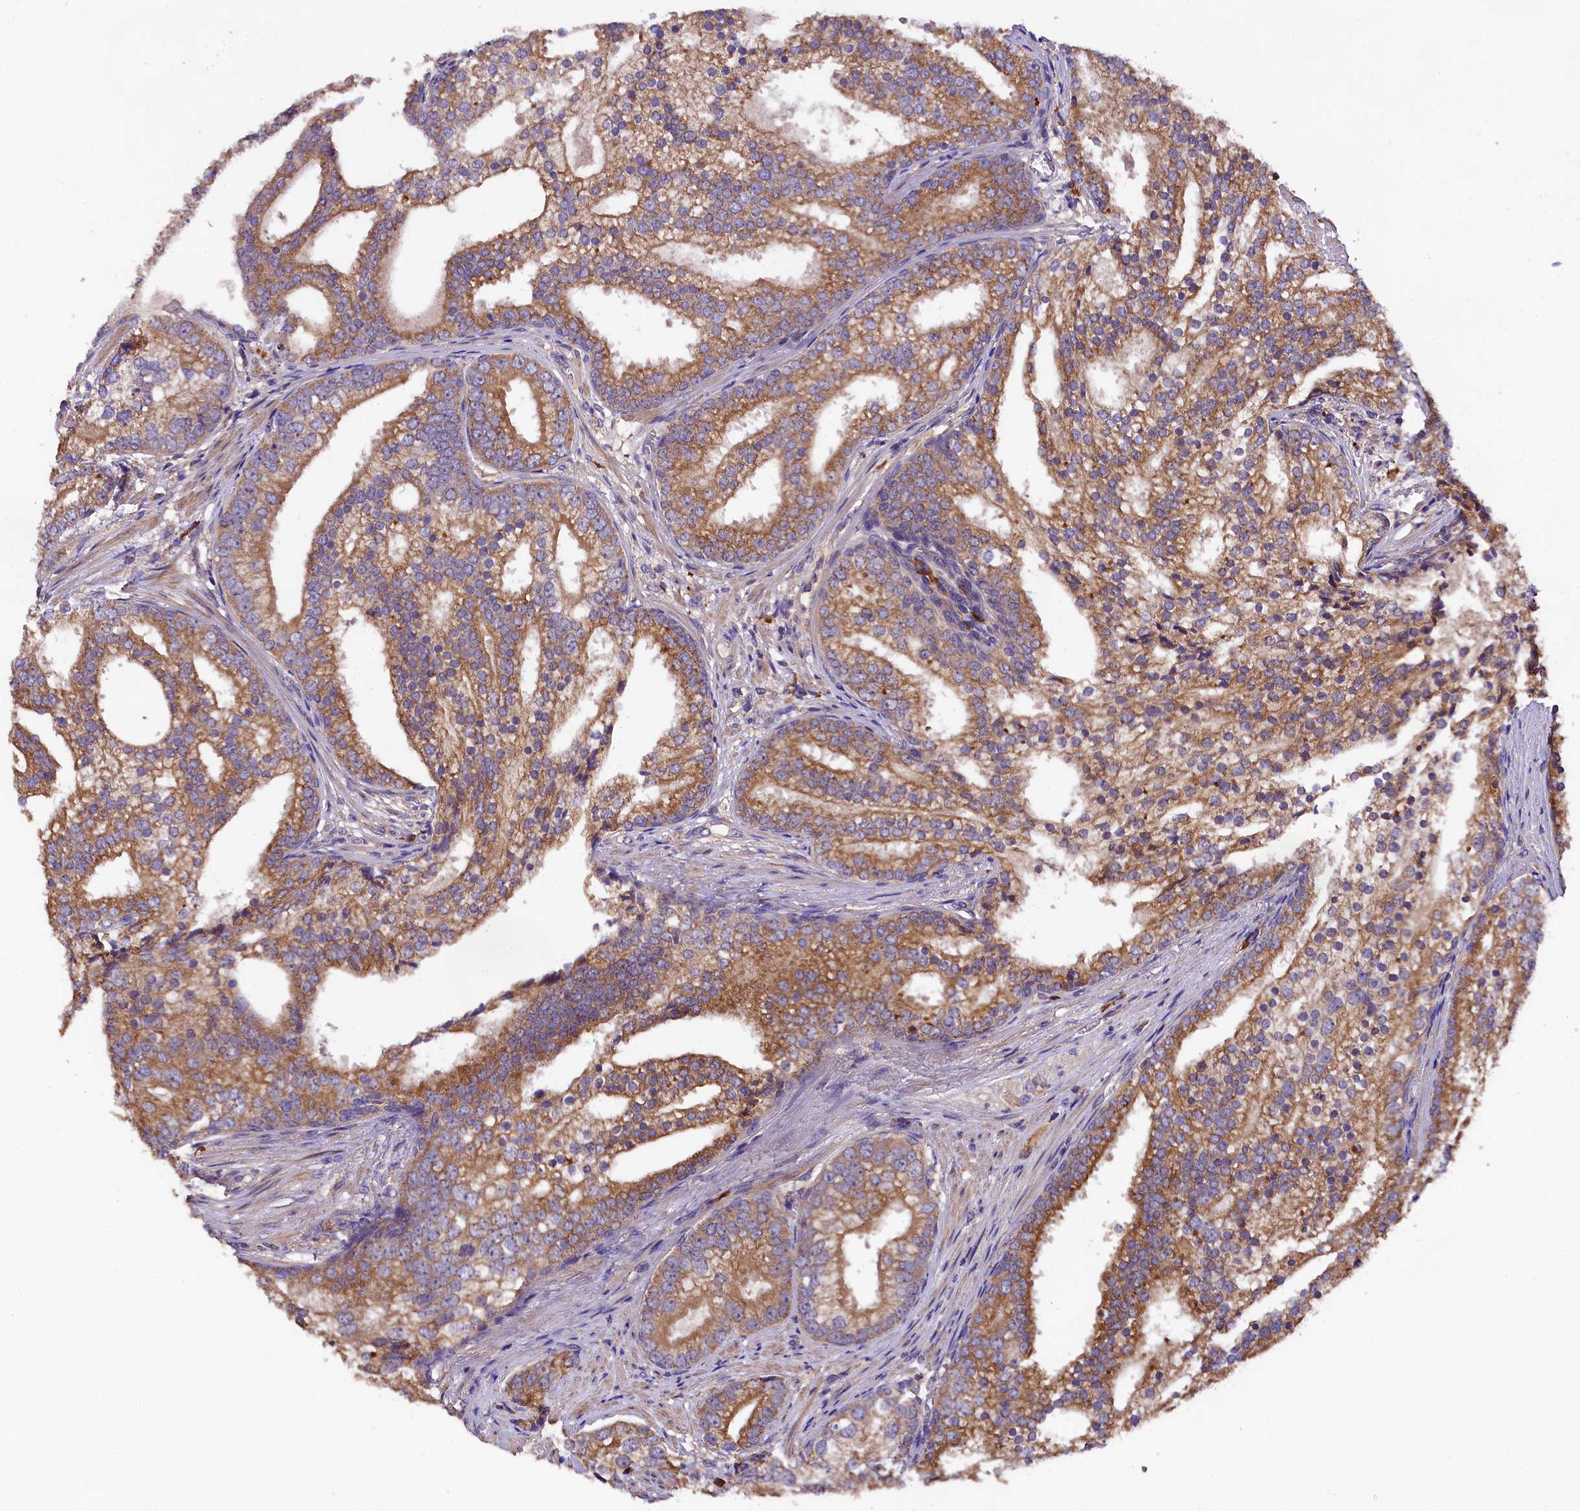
{"staining": {"intensity": "moderate", "quantity": ">75%", "location": "cytoplasmic/membranous"}, "tissue": "prostate cancer", "cell_type": "Tumor cells", "image_type": "cancer", "snomed": [{"axis": "morphology", "description": "Adenocarcinoma, High grade"}, {"axis": "topography", "description": "Prostate"}], "caption": "This histopathology image exhibits IHC staining of high-grade adenocarcinoma (prostate), with medium moderate cytoplasmic/membranous staining in about >75% of tumor cells.", "gene": "ENKD1", "patient": {"sex": "male", "age": 75}}